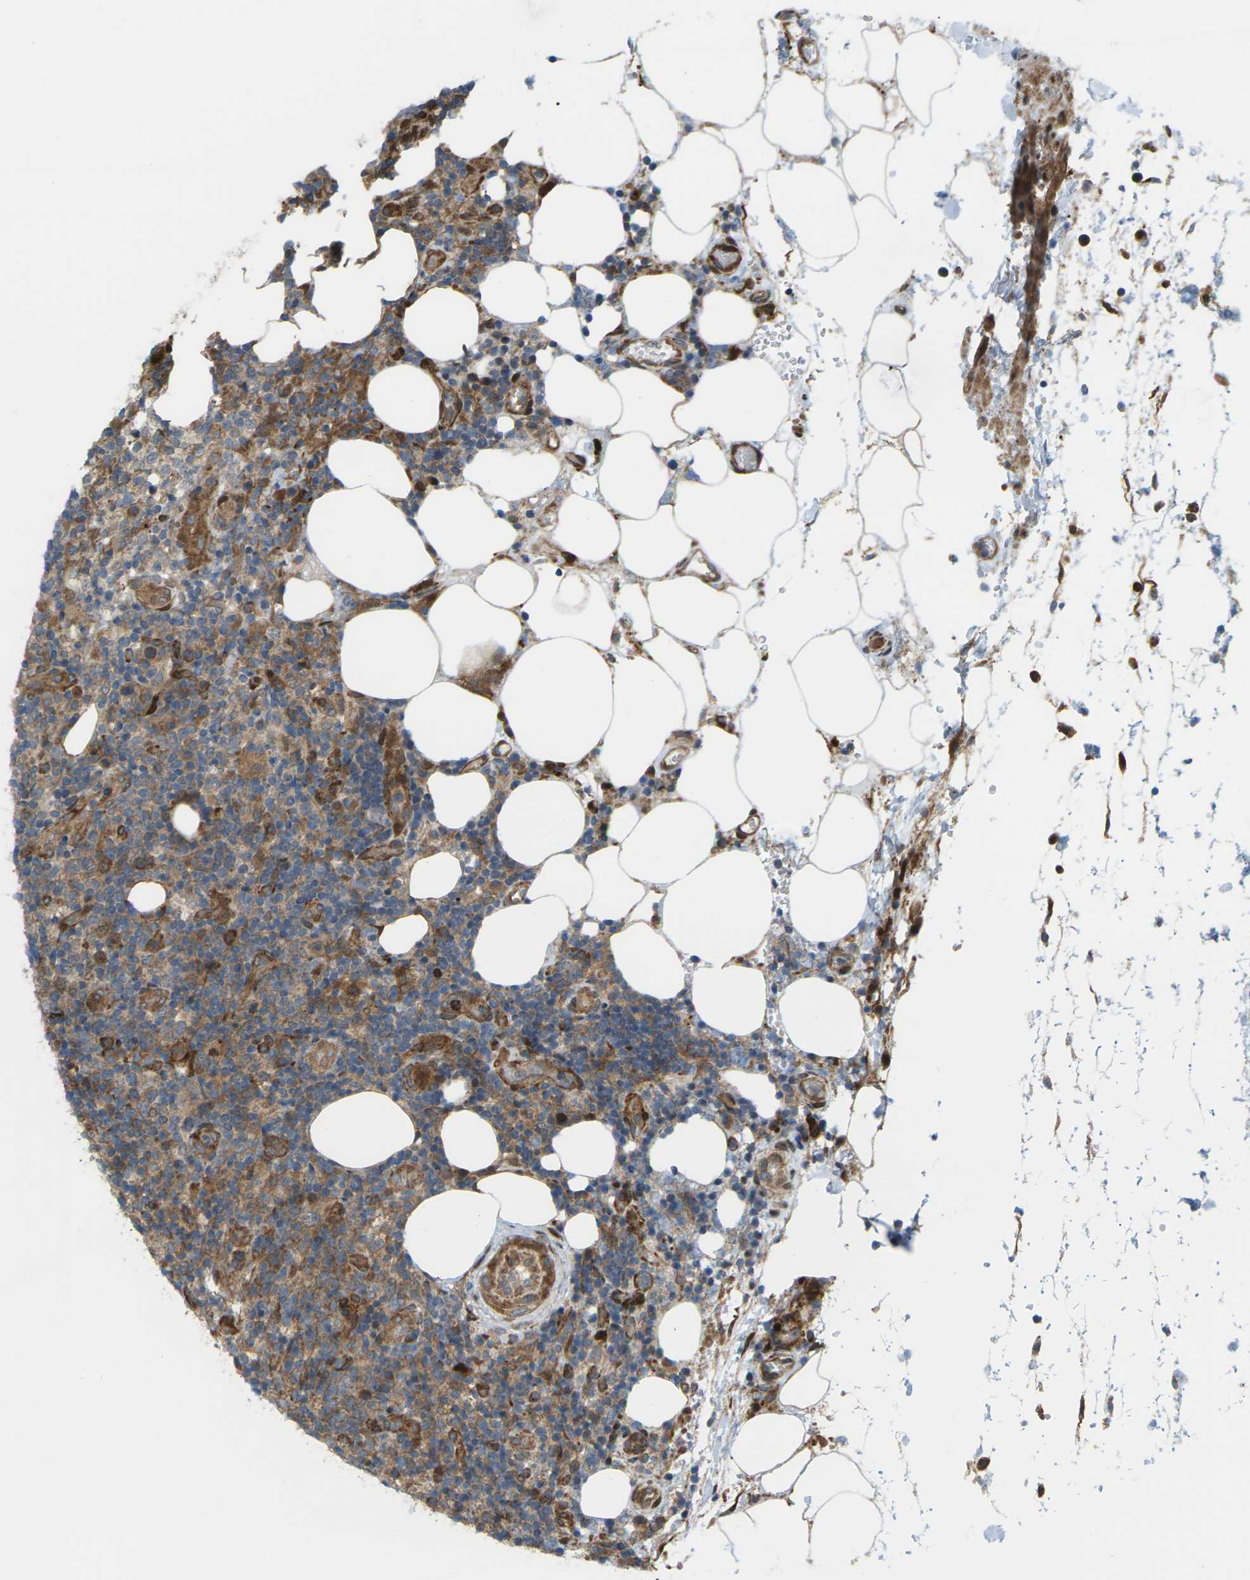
{"staining": {"intensity": "moderate", "quantity": ">75%", "location": "cytoplasmic/membranous"}, "tissue": "lymphoma", "cell_type": "Tumor cells", "image_type": "cancer", "snomed": [{"axis": "morphology", "description": "Malignant lymphoma, non-Hodgkin's type, High grade"}, {"axis": "topography", "description": "Lymph node"}], "caption": "IHC of human lymphoma shows medium levels of moderate cytoplasmic/membranous staining in approximately >75% of tumor cells. (brown staining indicates protein expression, while blue staining denotes nuclei).", "gene": "ROBO1", "patient": {"sex": "female", "age": 76}}